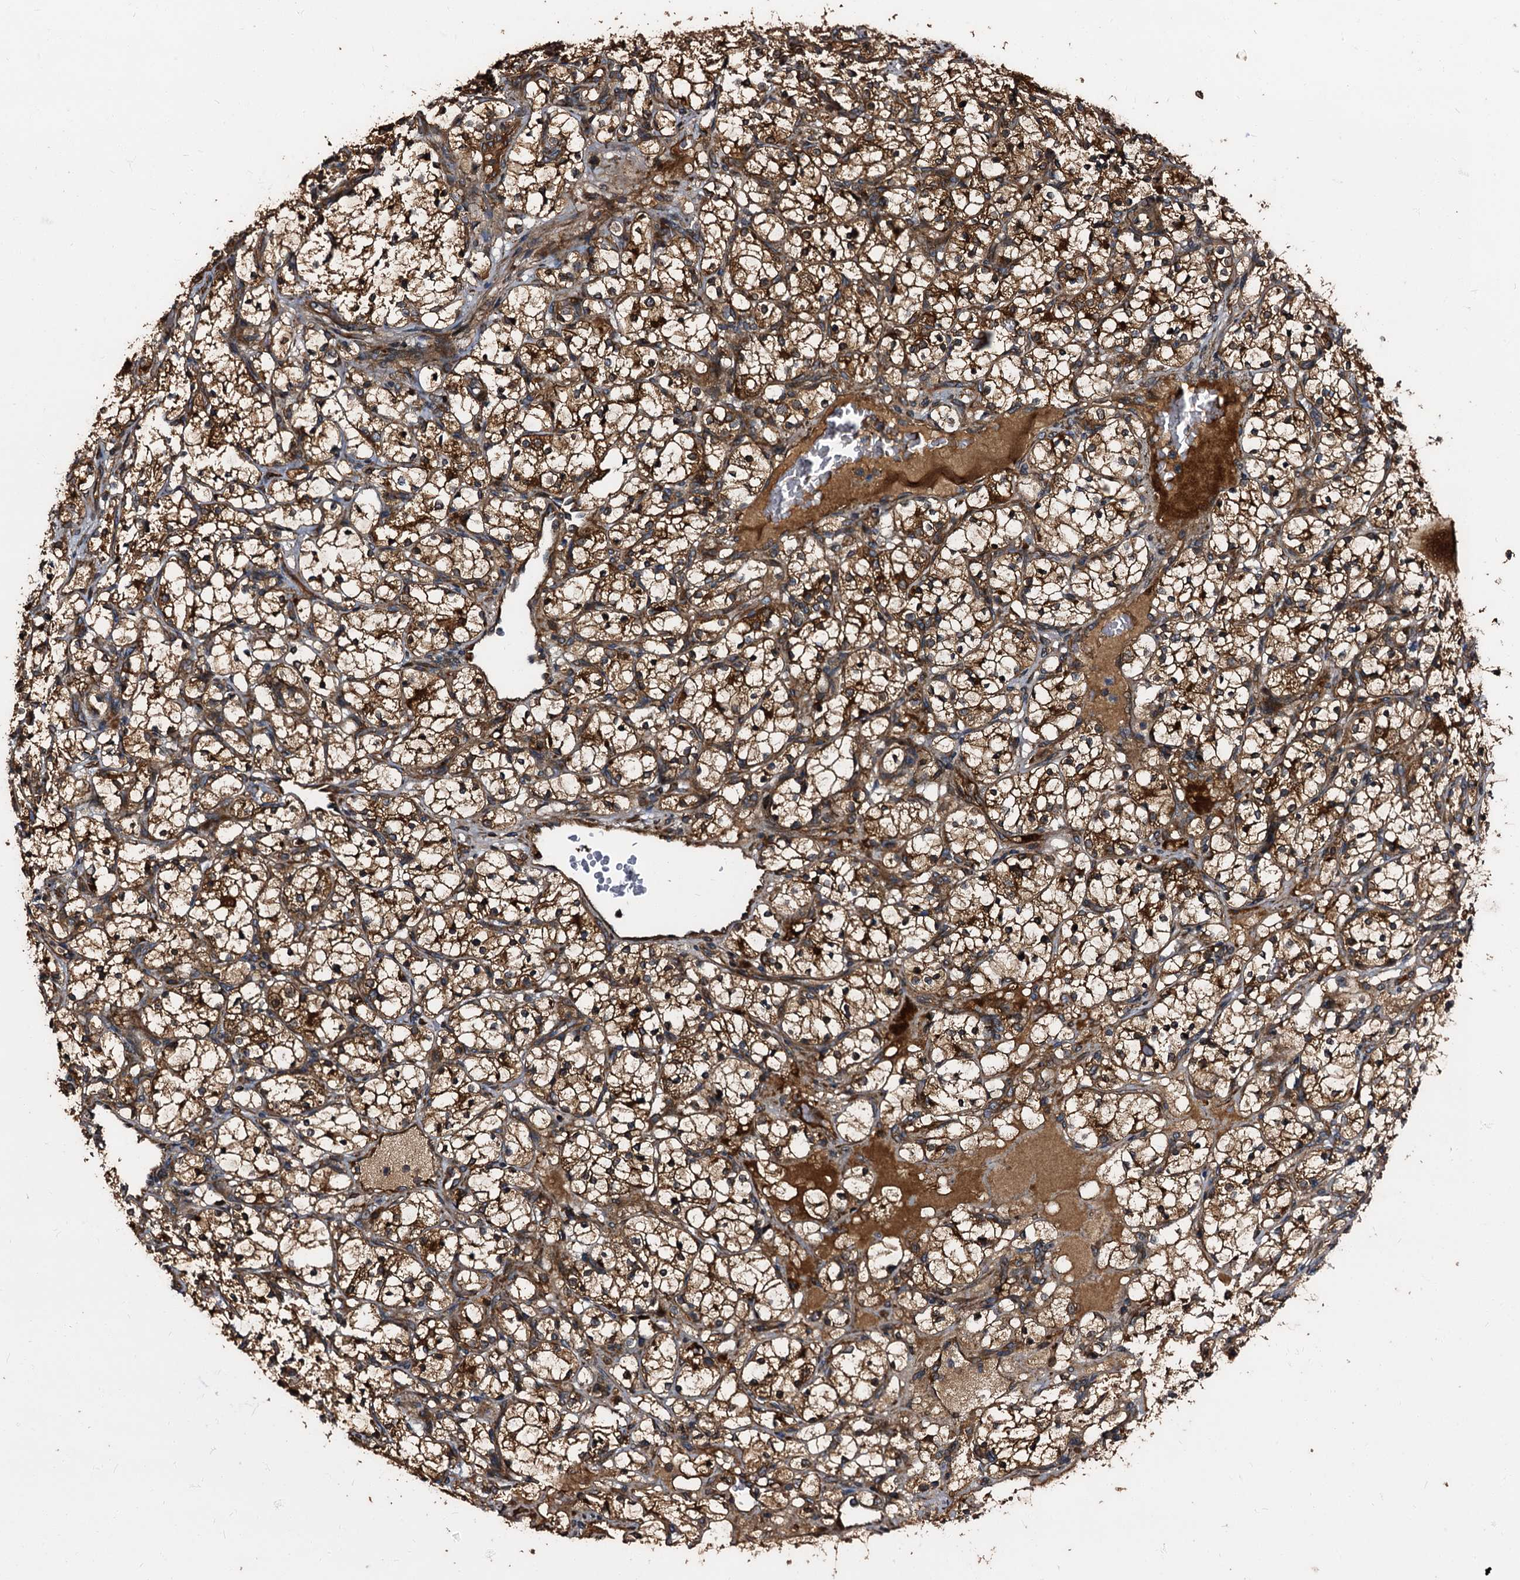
{"staining": {"intensity": "strong", "quantity": ">75%", "location": "cytoplasmic/membranous"}, "tissue": "renal cancer", "cell_type": "Tumor cells", "image_type": "cancer", "snomed": [{"axis": "morphology", "description": "Adenocarcinoma, NOS"}, {"axis": "topography", "description": "Kidney"}], "caption": "This is an image of IHC staining of renal cancer (adenocarcinoma), which shows strong expression in the cytoplasmic/membranous of tumor cells.", "gene": "PEX5", "patient": {"sex": "female", "age": 69}}